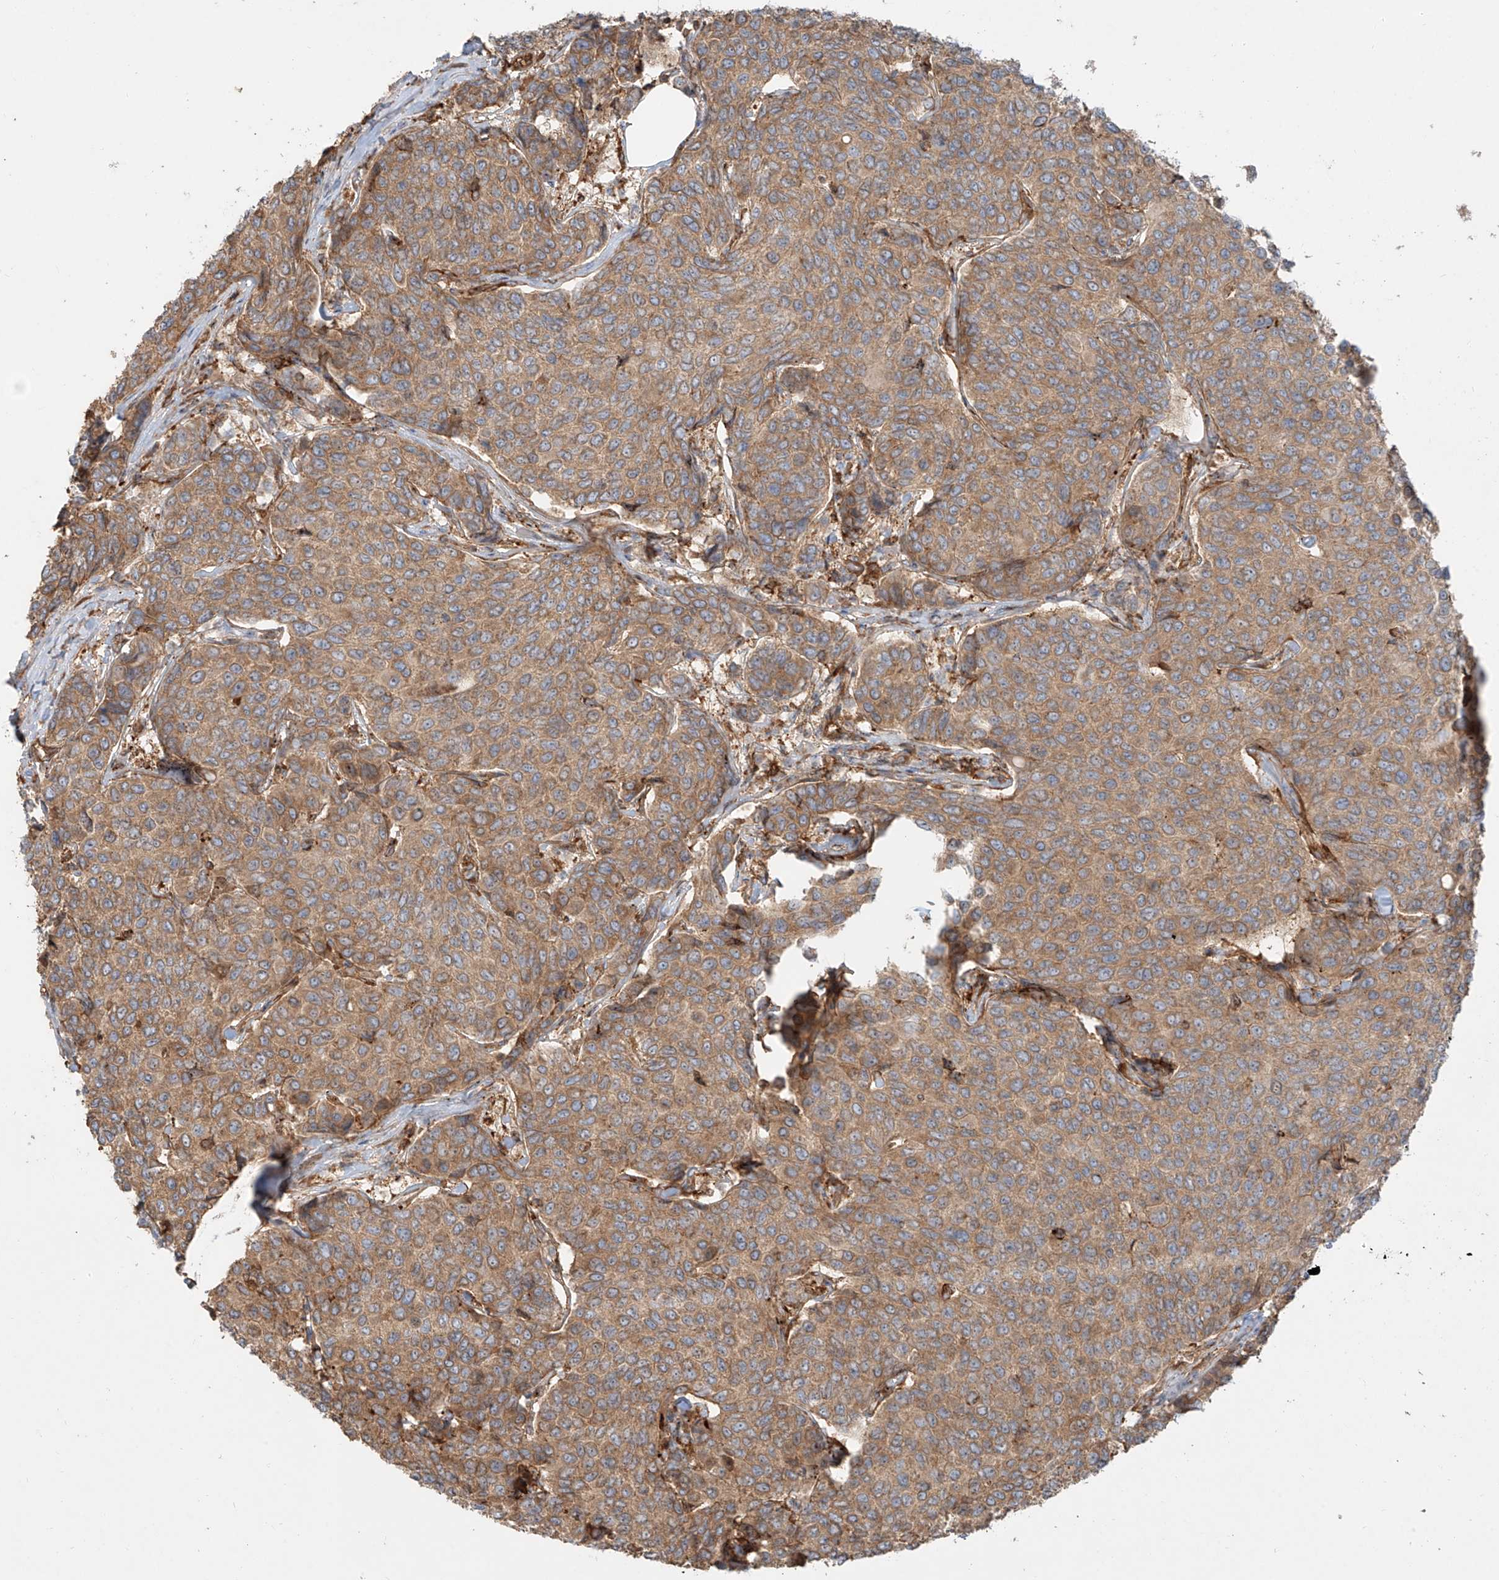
{"staining": {"intensity": "moderate", "quantity": ">75%", "location": "cytoplasmic/membranous"}, "tissue": "breast cancer", "cell_type": "Tumor cells", "image_type": "cancer", "snomed": [{"axis": "morphology", "description": "Duct carcinoma"}, {"axis": "topography", "description": "Breast"}], "caption": "Breast cancer stained for a protein shows moderate cytoplasmic/membranous positivity in tumor cells.", "gene": "SNX9", "patient": {"sex": "female", "age": 55}}